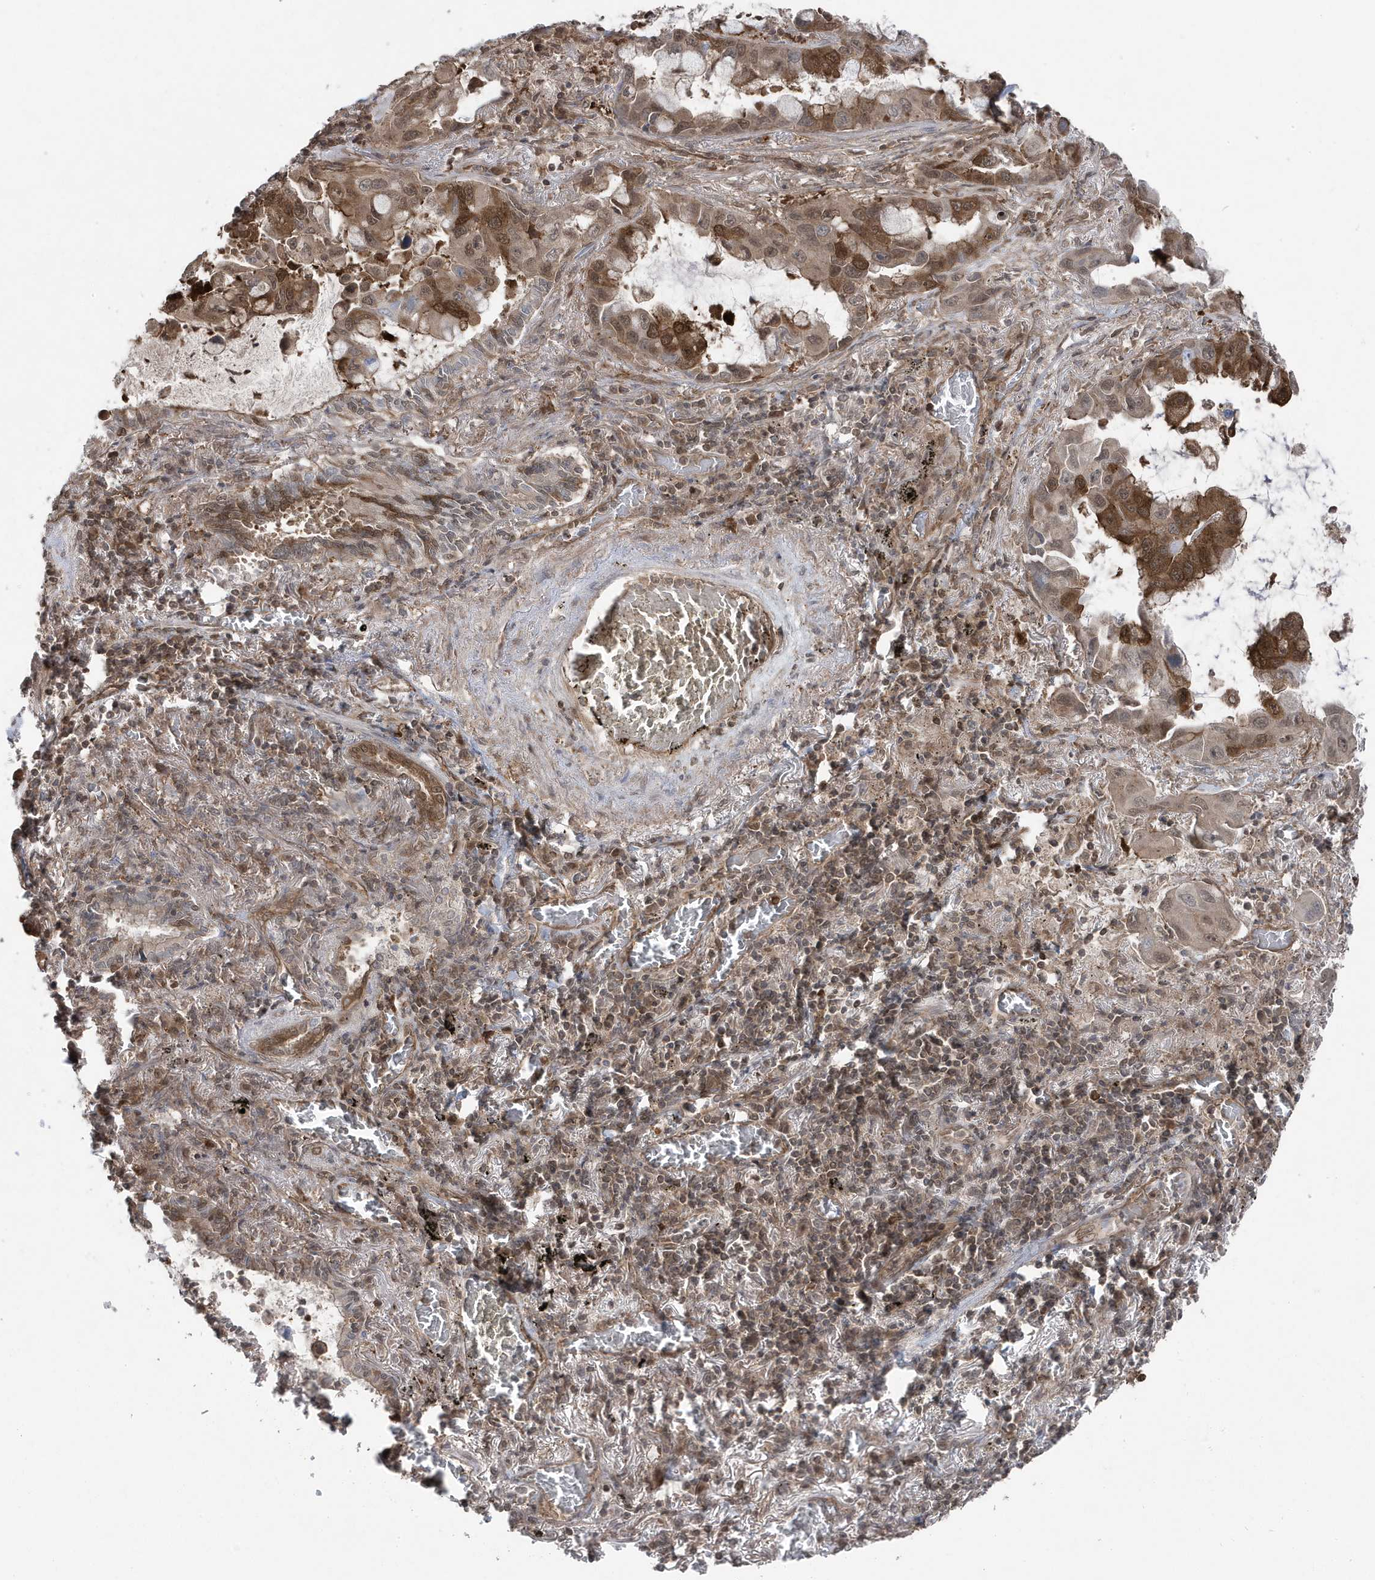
{"staining": {"intensity": "moderate", "quantity": "25%-75%", "location": "cytoplasmic/membranous,nuclear"}, "tissue": "lung cancer", "cell_type": "Tumor cells", "image_type": "cancer", "snomed": [{"axis": "morphology", "description": "Adenocarcinoma, NOS"}, {"axis": "topography", "description": "Lung"}], "caption": "A brown stain highlights moderate cytoplasmic/membranous and nuclear positivity of a protein in human lung cancer tumor cells.", "gene": "MAPK1IP1L", "patient": {"sex": "male", "age": 64}}